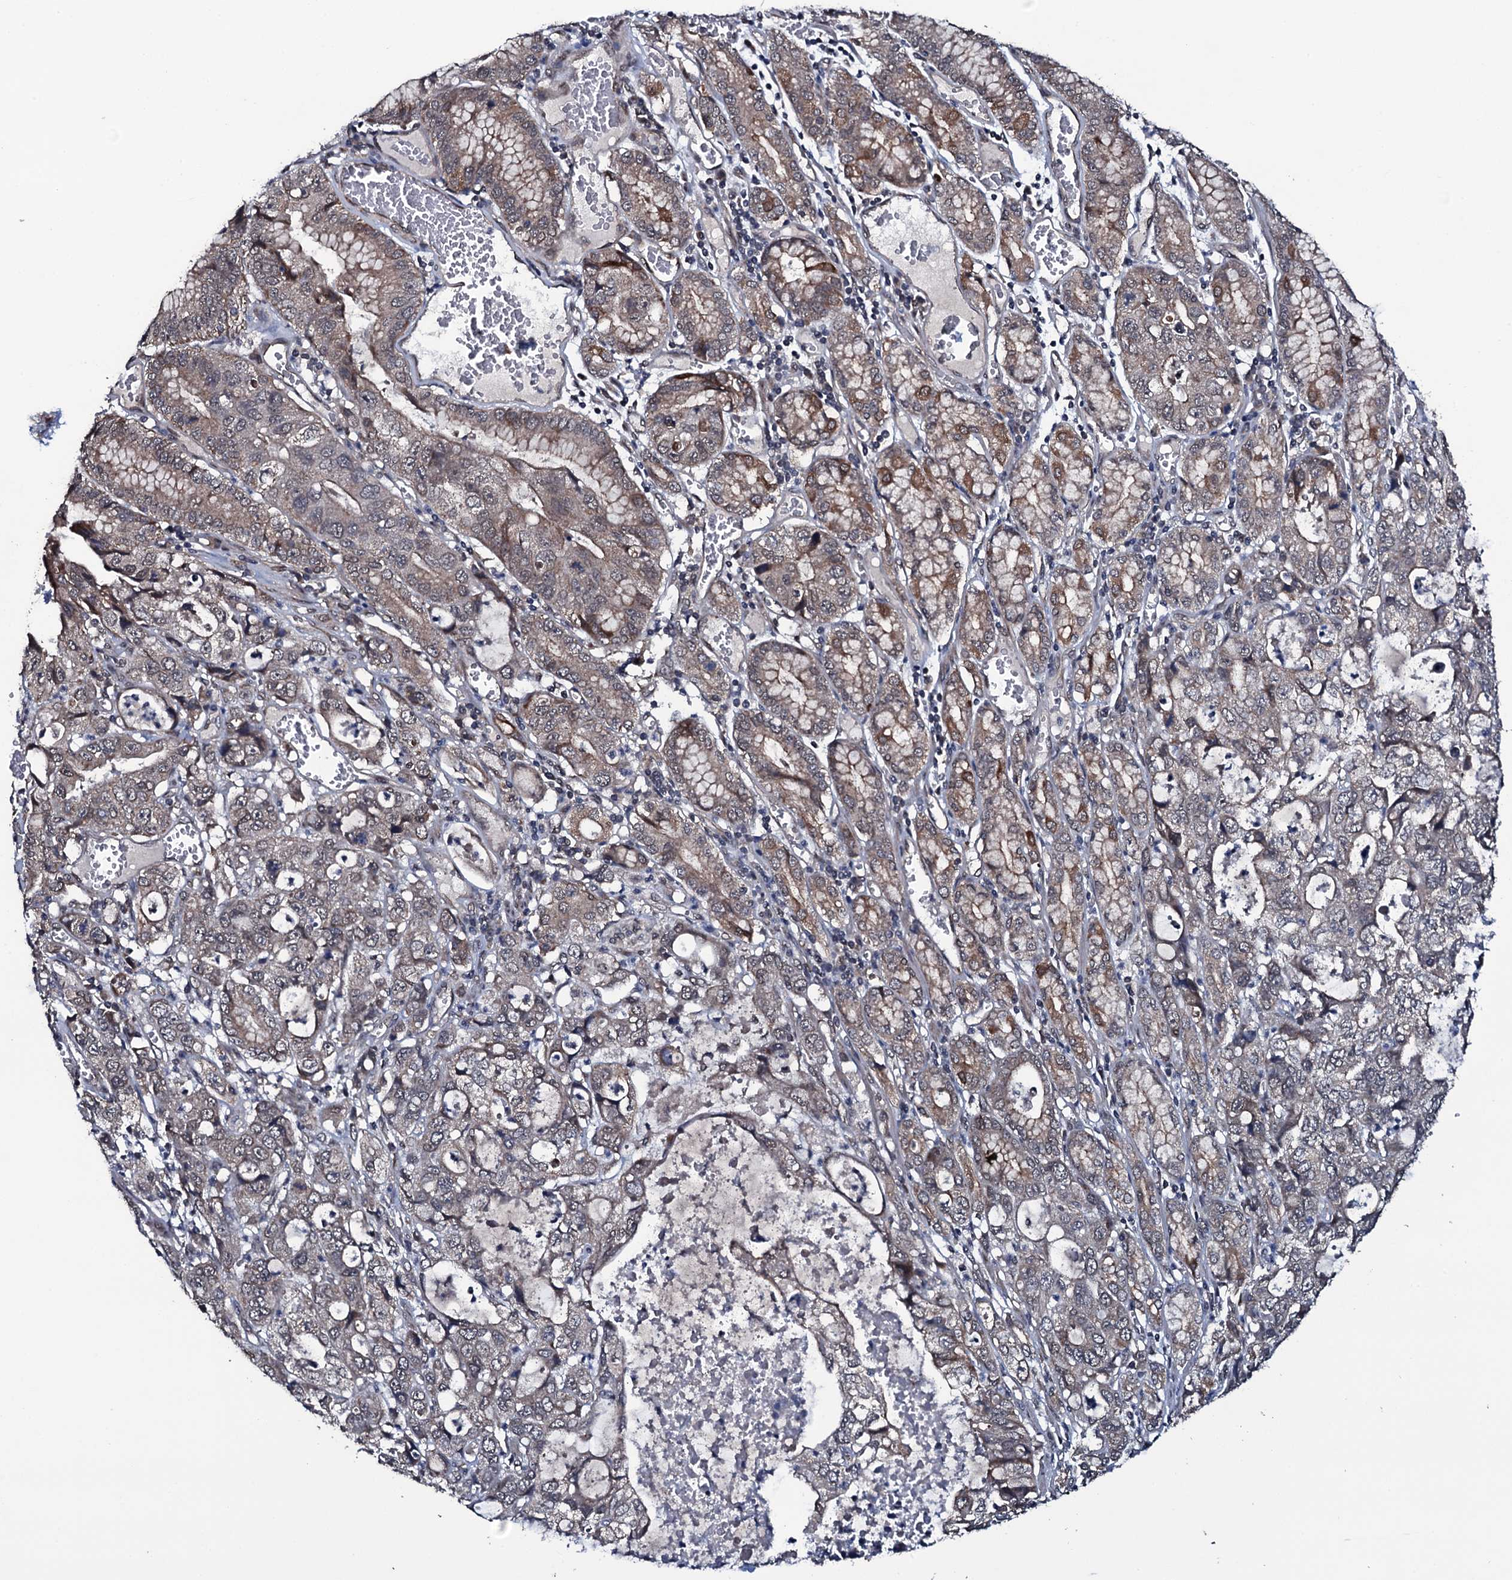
{"staining": {"intensity": "weak", "quantity": "<25%", "location": "cytoplasmic/membranous"}, "tissue": "stomach cancer", "cell_type": "Tumor cells", "image_type": "cancer", "snomed": [{"axis": "morphology", "description": "Adenocarcinoma, NOS"}, {"axis": "topography", "description": "Stomach, upper"}], "caption": "Immunohistochemistry photomicrograph of neoplastic tissue: human adenocarcinoma (stomach) stained with DAB (3,3'-diaminobenzidine) demonstrates no significant protein positivity in tumor cells.", "gene": "MRPS31", "patient": {"sex": "female", "age": 52}}